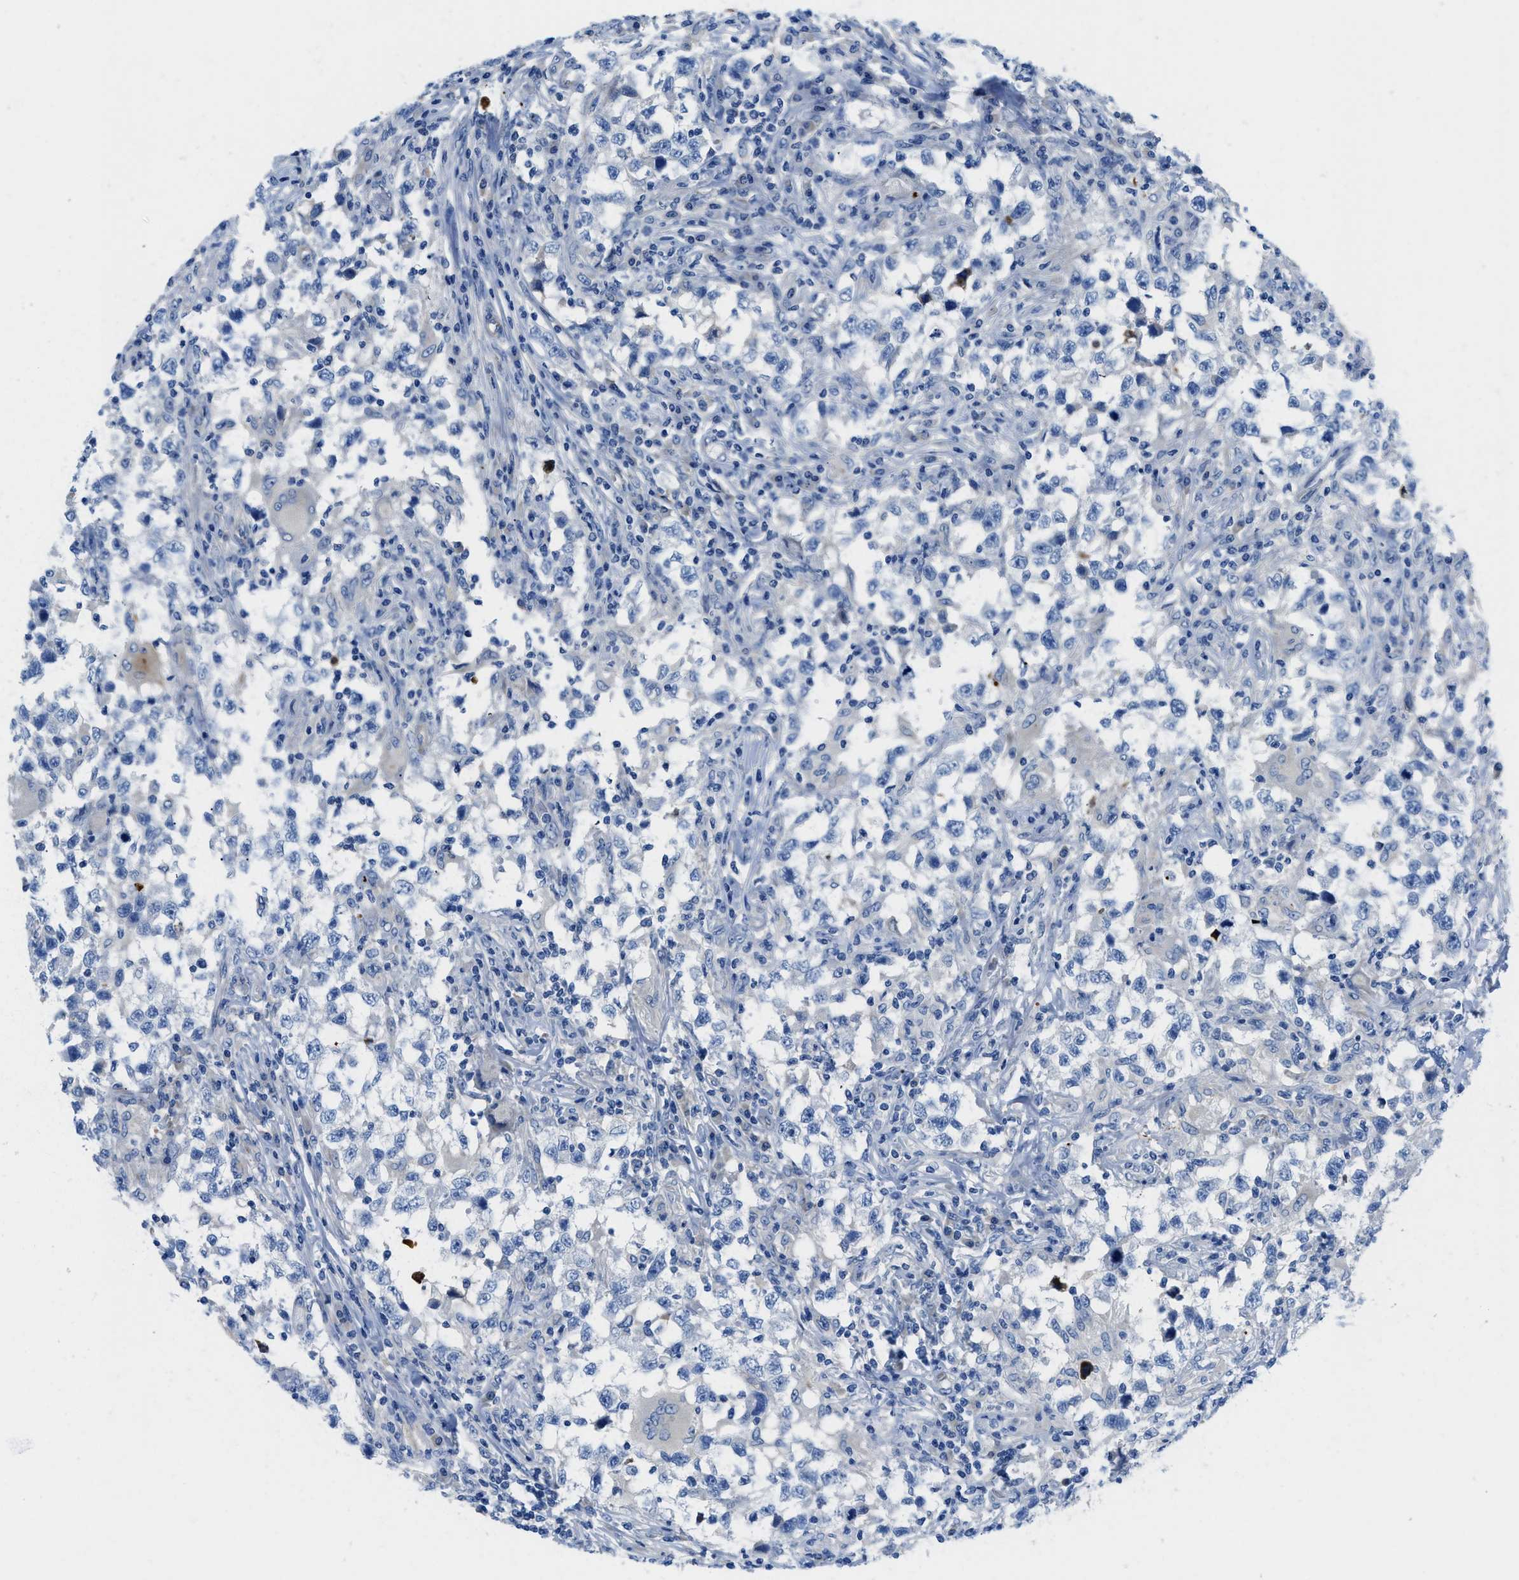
{"staining": {"intensity": "negative", "quantity": "none", "location": "none"}, "tissue": "testis cancer", "cell_type": "Tumor cells", "image_type": "cancer", "snomed": [{"axis": "morphology", "description": "Carcinoma, Embryonal, NOS"}, {"axis": "topography", "description": "Testis"}], "caption": "Testis cancer stained for a protein using IHC exhibits no staining tumor cells.", "gene": "XCR1", "patient": {"sex": "male", "age": 21}}